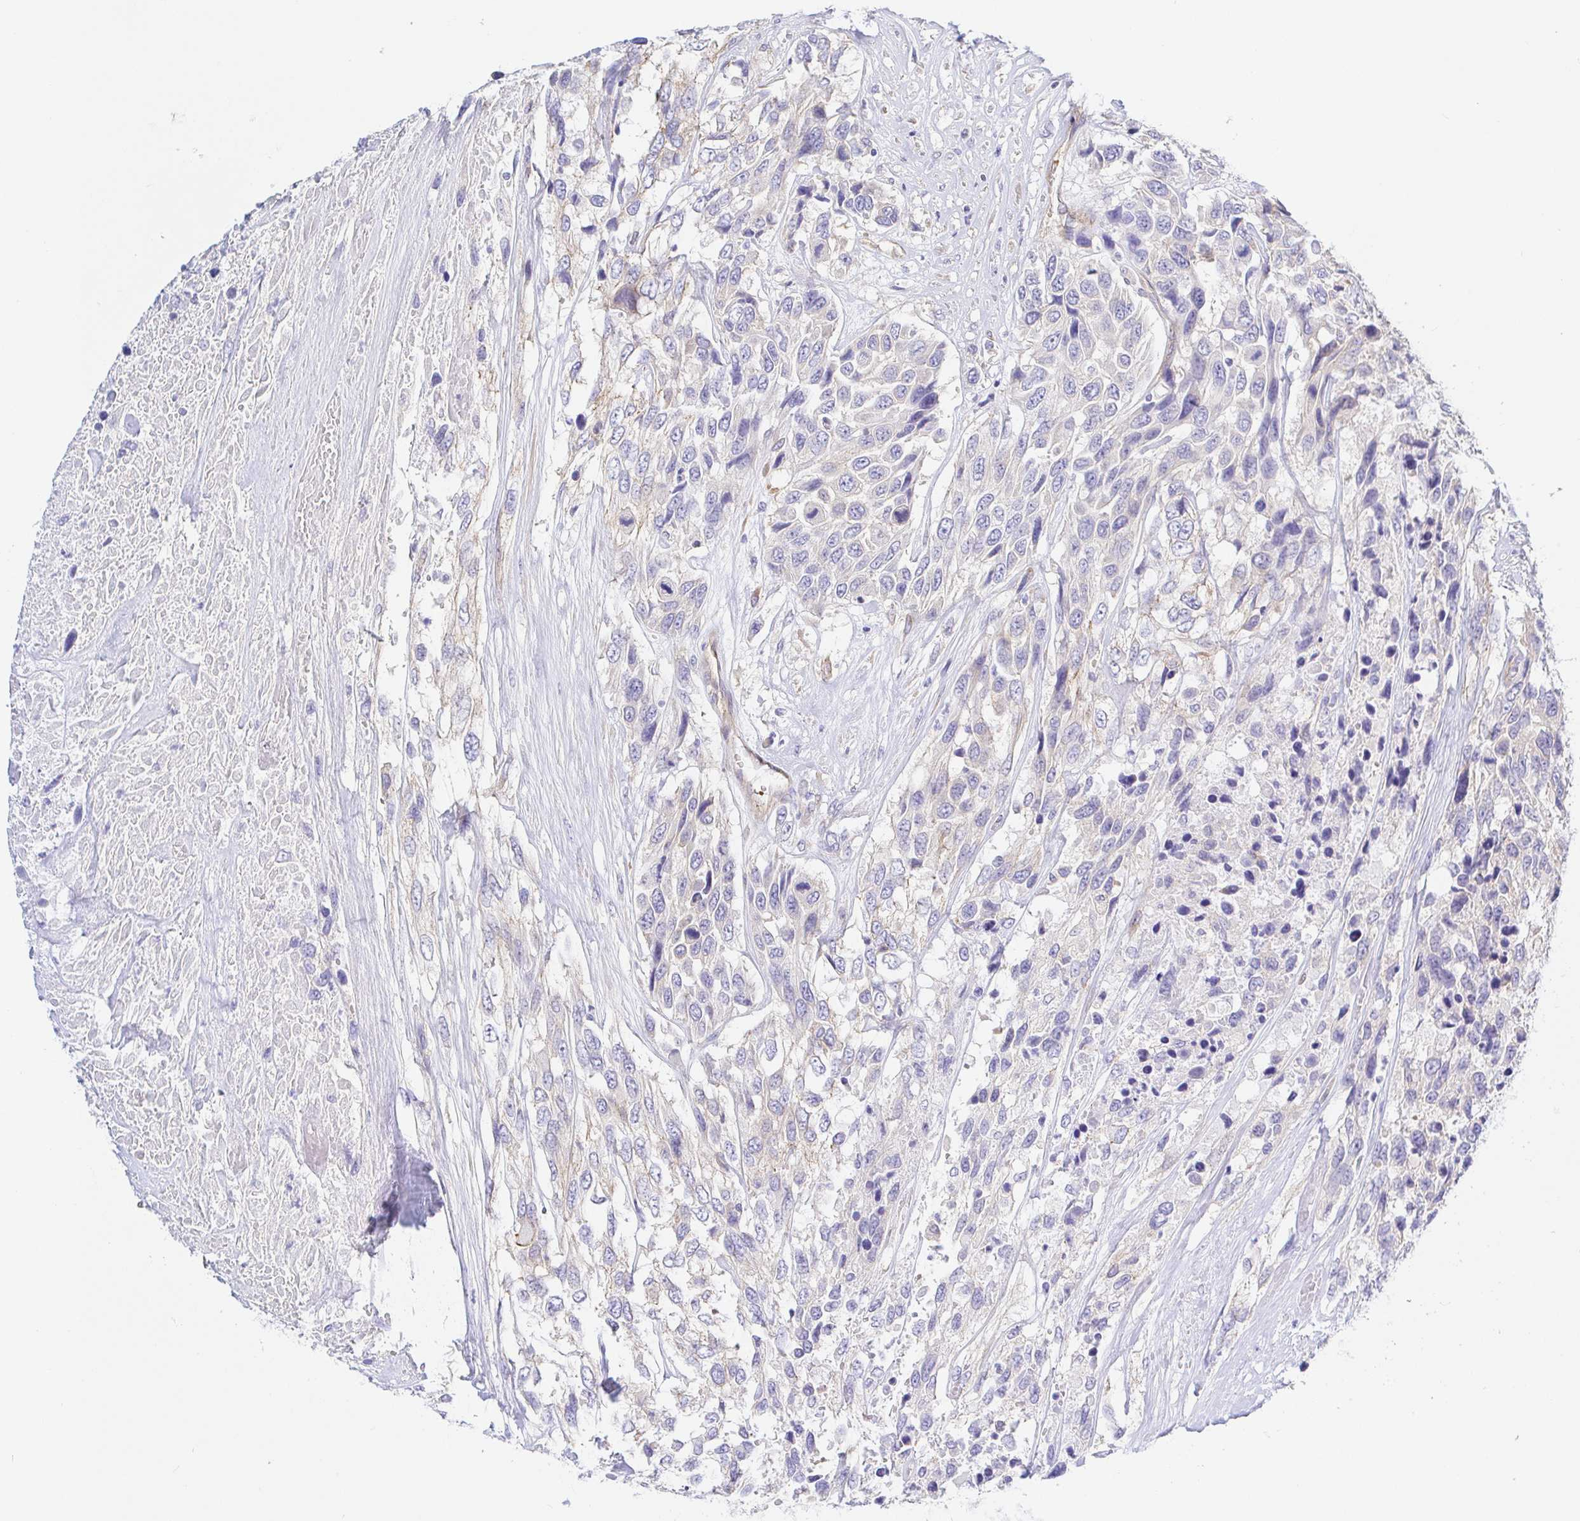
{"staining": {"intensity": "negative", "quantity": "none", "location": "none"}, "tissue": "urothelial cancer", "cell_type": "Tumor cells", "image_type": "cancer", "snomed": [{"axis": "morphology", "description": "Urothelial carcinoma, High grade"}, {"axis": "topography", "description": "Urinary bladder"}], "caption": "Immunohistochemistry (IHC) histopathology image of human high-grade urothelial carcinoma stained for a protein (brown), which shows no positivity in tumor cells. (Brightfield microscopy of DAB immunohistochemistry at high magnification).", "gene": "ARL4D", "patient": {"sex": "female", "age": 70}}